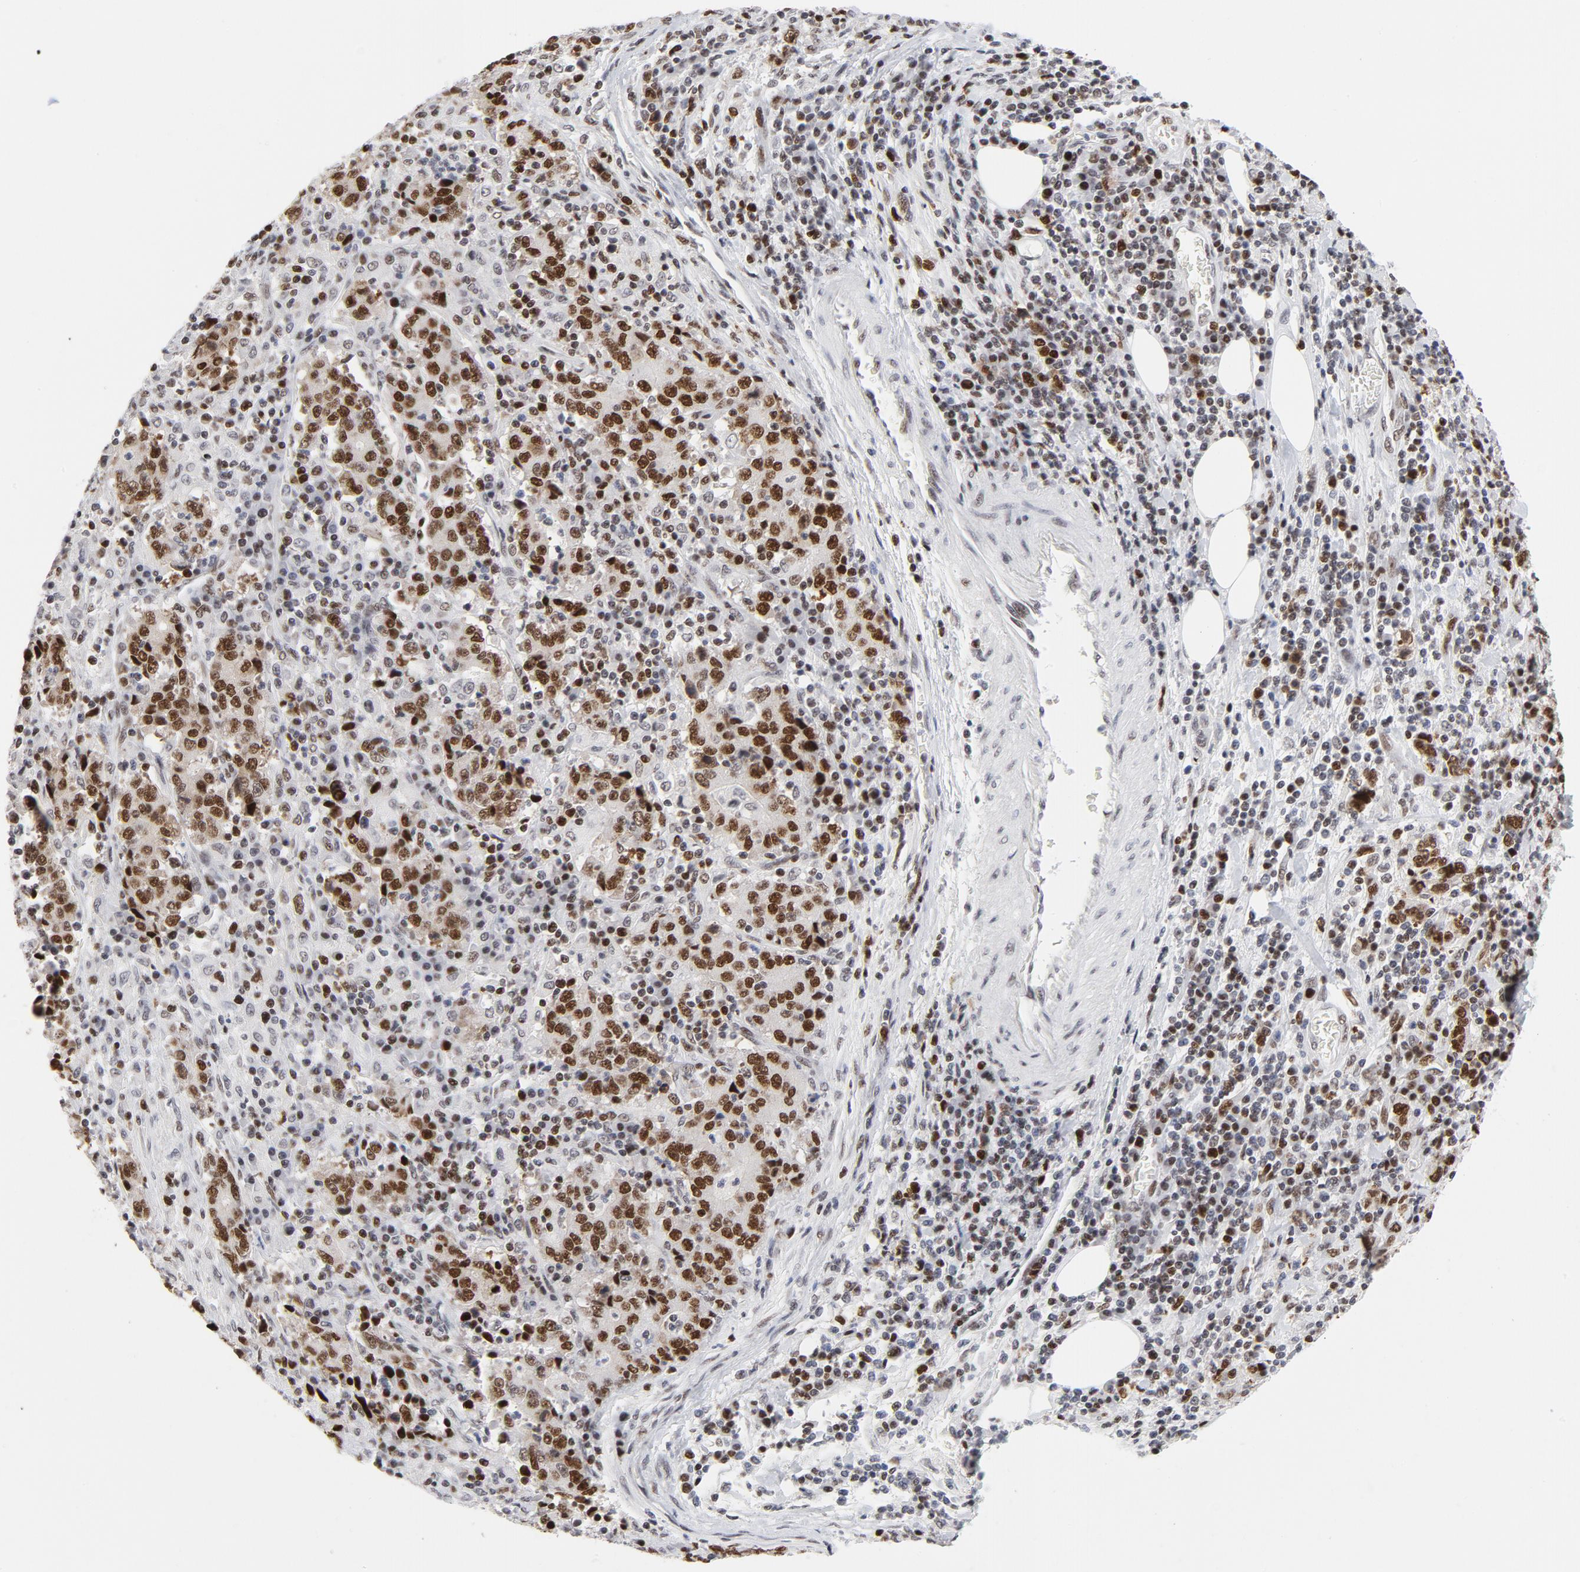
{"staining": {"intensity": "moderate", "quantity": ">75%", "location": "nuclear"}, "tissue": "stomach cancer", "cell_type": "Tumor cells", "image_type": "cancer", "snomed": [{"axis": "morphology", "description": "Normal tissue, NOS"}, {"axis": "morphology", "description": "Adenocarcinoma, NOS"}, {"axis": "topography", "description": "Stomach, upper"}, {"axis": "topography", "description": "Stomach"}], "caption": "Moderate nuclear staining is seen in about >75% of tumor cells in stomach cancer.", "gene": "RFC4", "patient": {"sex": "male", "age": 59}}